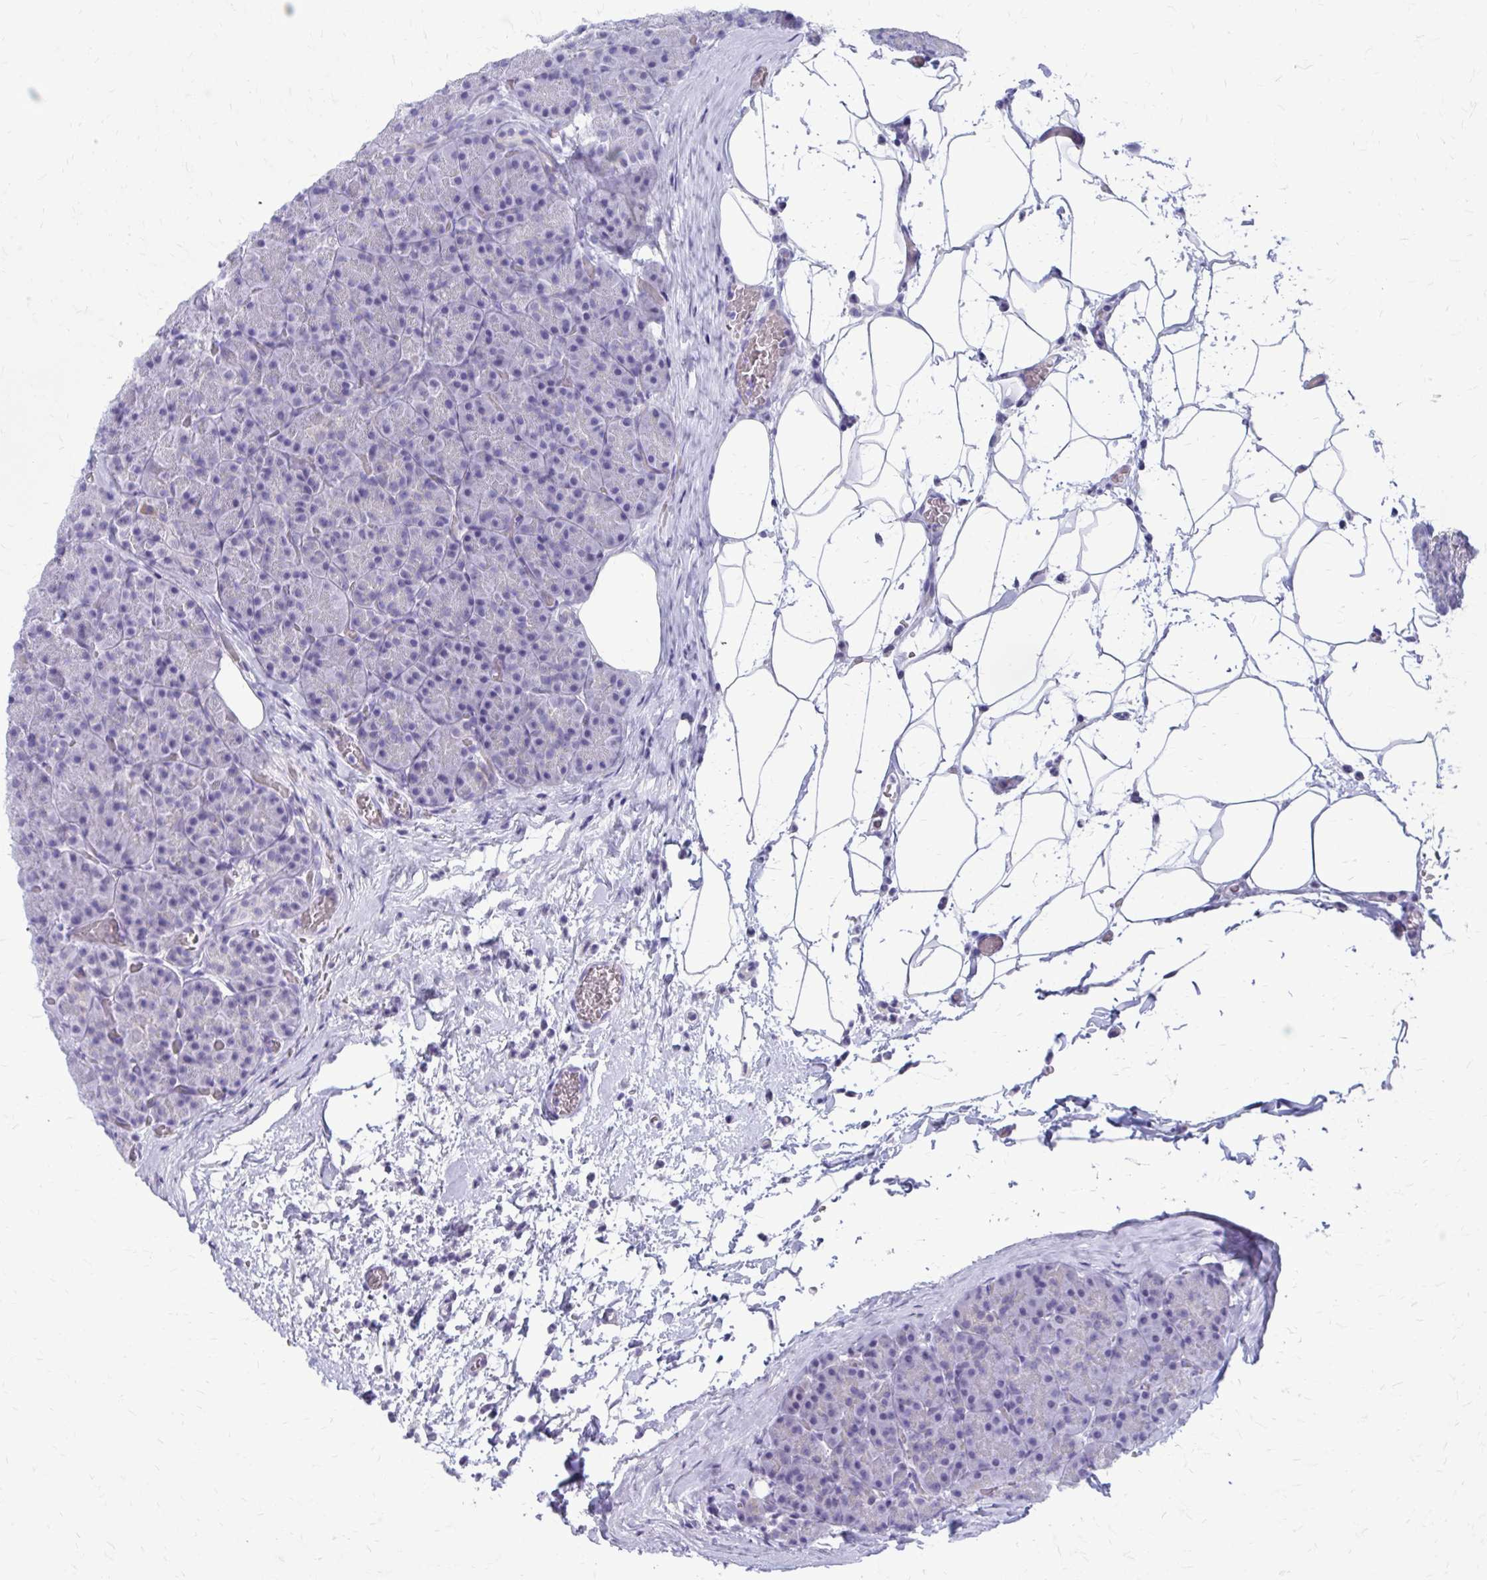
{"staining": {"intensity": "negative", "quantity": "none", "location": "none"}, "tissue": "pancreas", "cell_type": "Exocrine glandular cells", "image_type": "normal", "snomed": [{"axis": "morphology", "description": "Normal tissue, NOS"}, {"axis": "topography", "description": "Pancreas"}], "caption": "Micrograph shows no significant protein staining in exocrine glandular cells of benign pancreas. (DAB immunohistochemistry visualized using brightfield microscopy, high magnification).", "gene": "LCN15", "patient": {"sex": "male", "age": 57}}